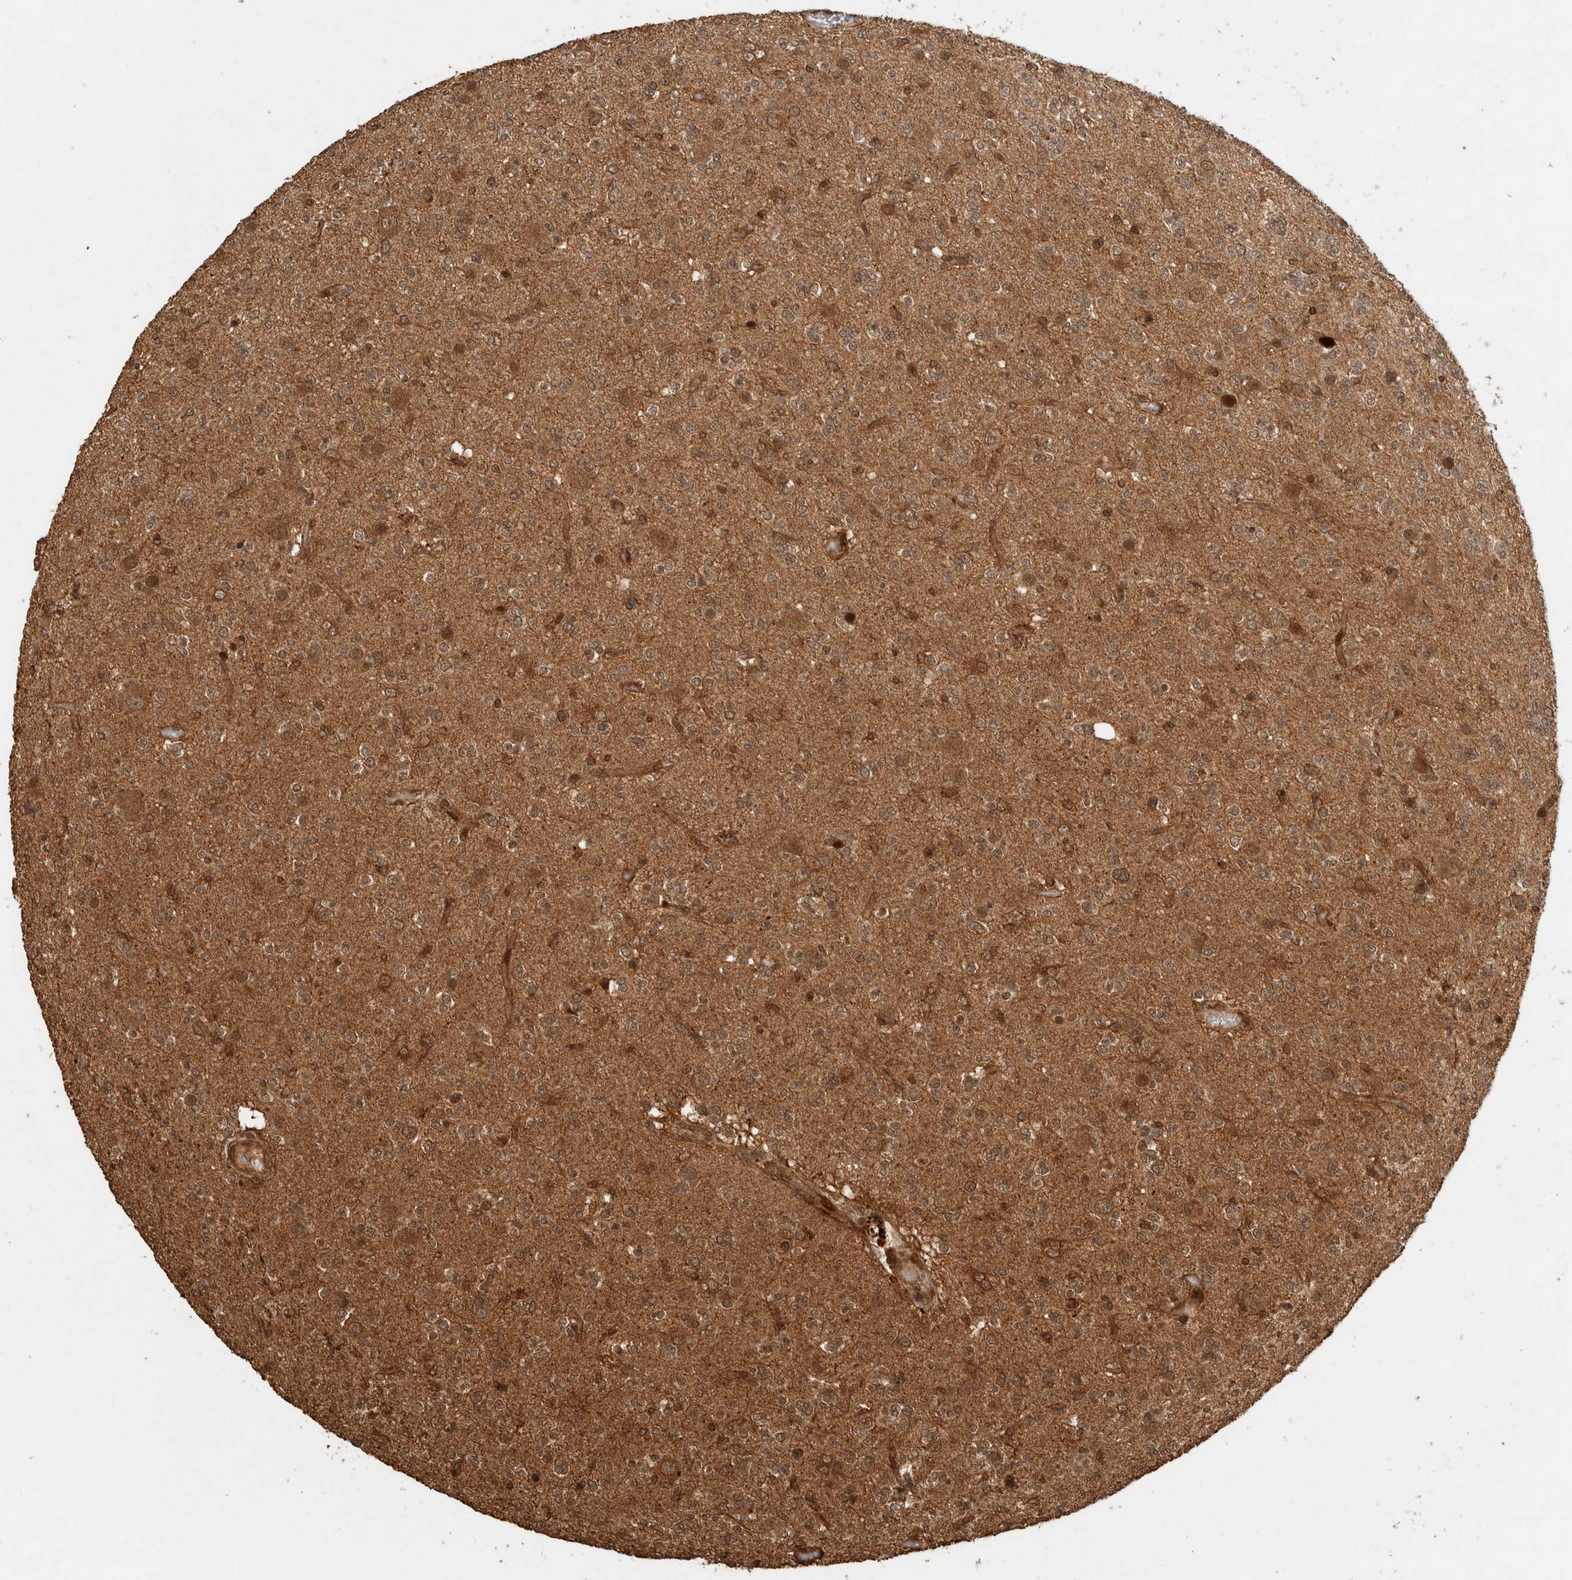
{"staining": {"intensity": "moderate", "quantity": "<25%", "location": "cytoplasmic/membranous,nuclear"}, "tissue": "glioma", "cell_type": "Tumor cells", "image_type": "cancer", "snomed": [{"axis": "morphology", "description": "Glioma, malignant, Low grade"}, {"axis": "topography", "description": "Brain"}], "caption": "Moderate cytoplasmic/membranous and nuclear protein staining is identified in approximately <25% of tumor cells in malignant glioma (low-grade). (Stains: DAB in brown, nuclei in blue, Microscopy: brightfield microscopy at high magnification).", "gene": "CNTROB", "patient": {"sex": "male", "age": 38}}